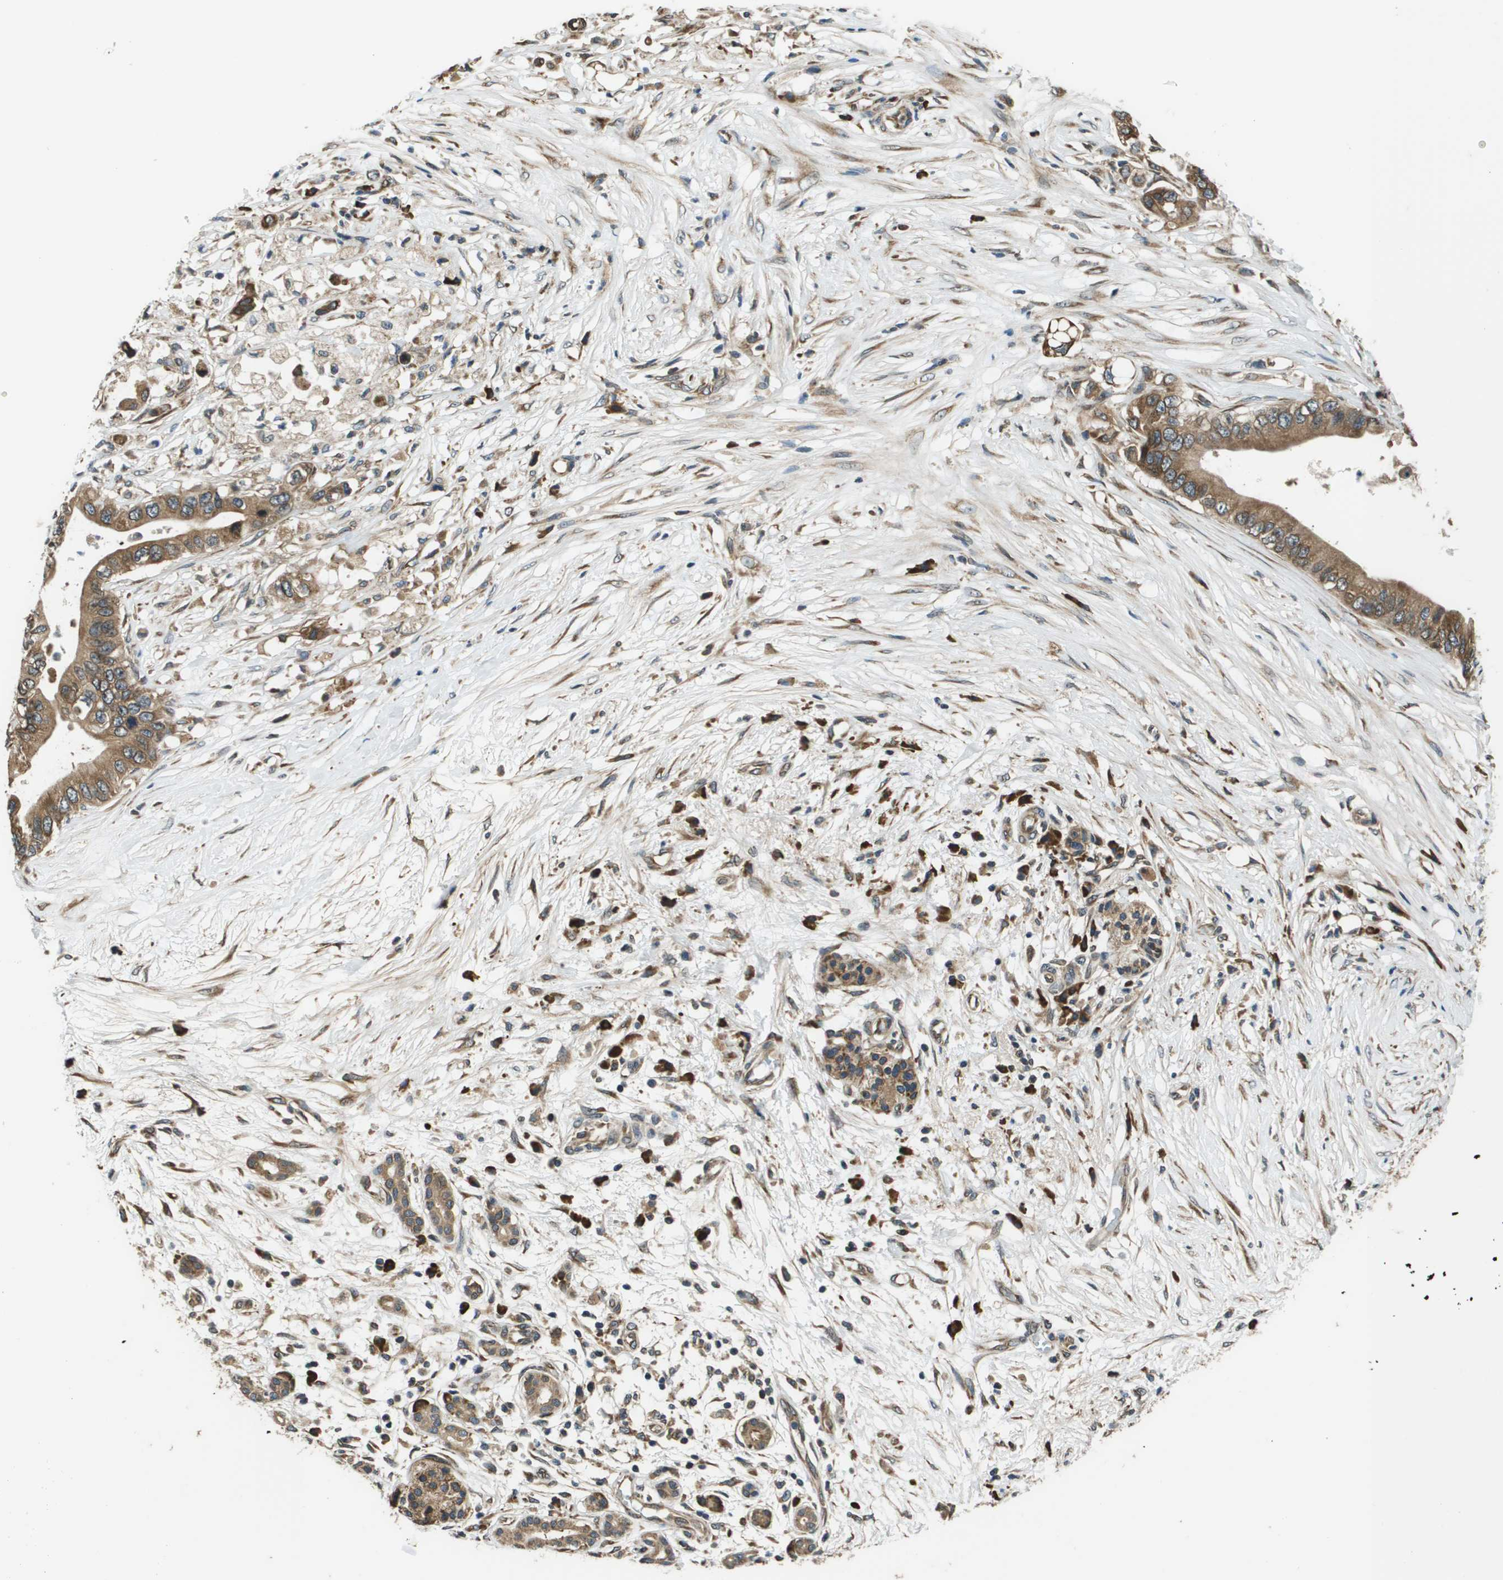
{"staining": {"intensity": "moderate", "quantity": ">75%", "location": "cytoplasmic/membranous"}, "tissue": "pancreatic cancer", "cell_type": "Tumor cells", "image_type": "cancer", "snomed": [{"axis": "morphology", "description": "Adenocarcinoma, NOS"}, {"axis": "topography", "description": "Pancreas"}], "caption": "Protein expression analysis of pancreatic adenocarcinoma reveals moderate cytoplasmic/membranous expression in approximately >75% of tumor cells.", "gene": "SEC62", "patient": {"sex": "male", "age": 77}}